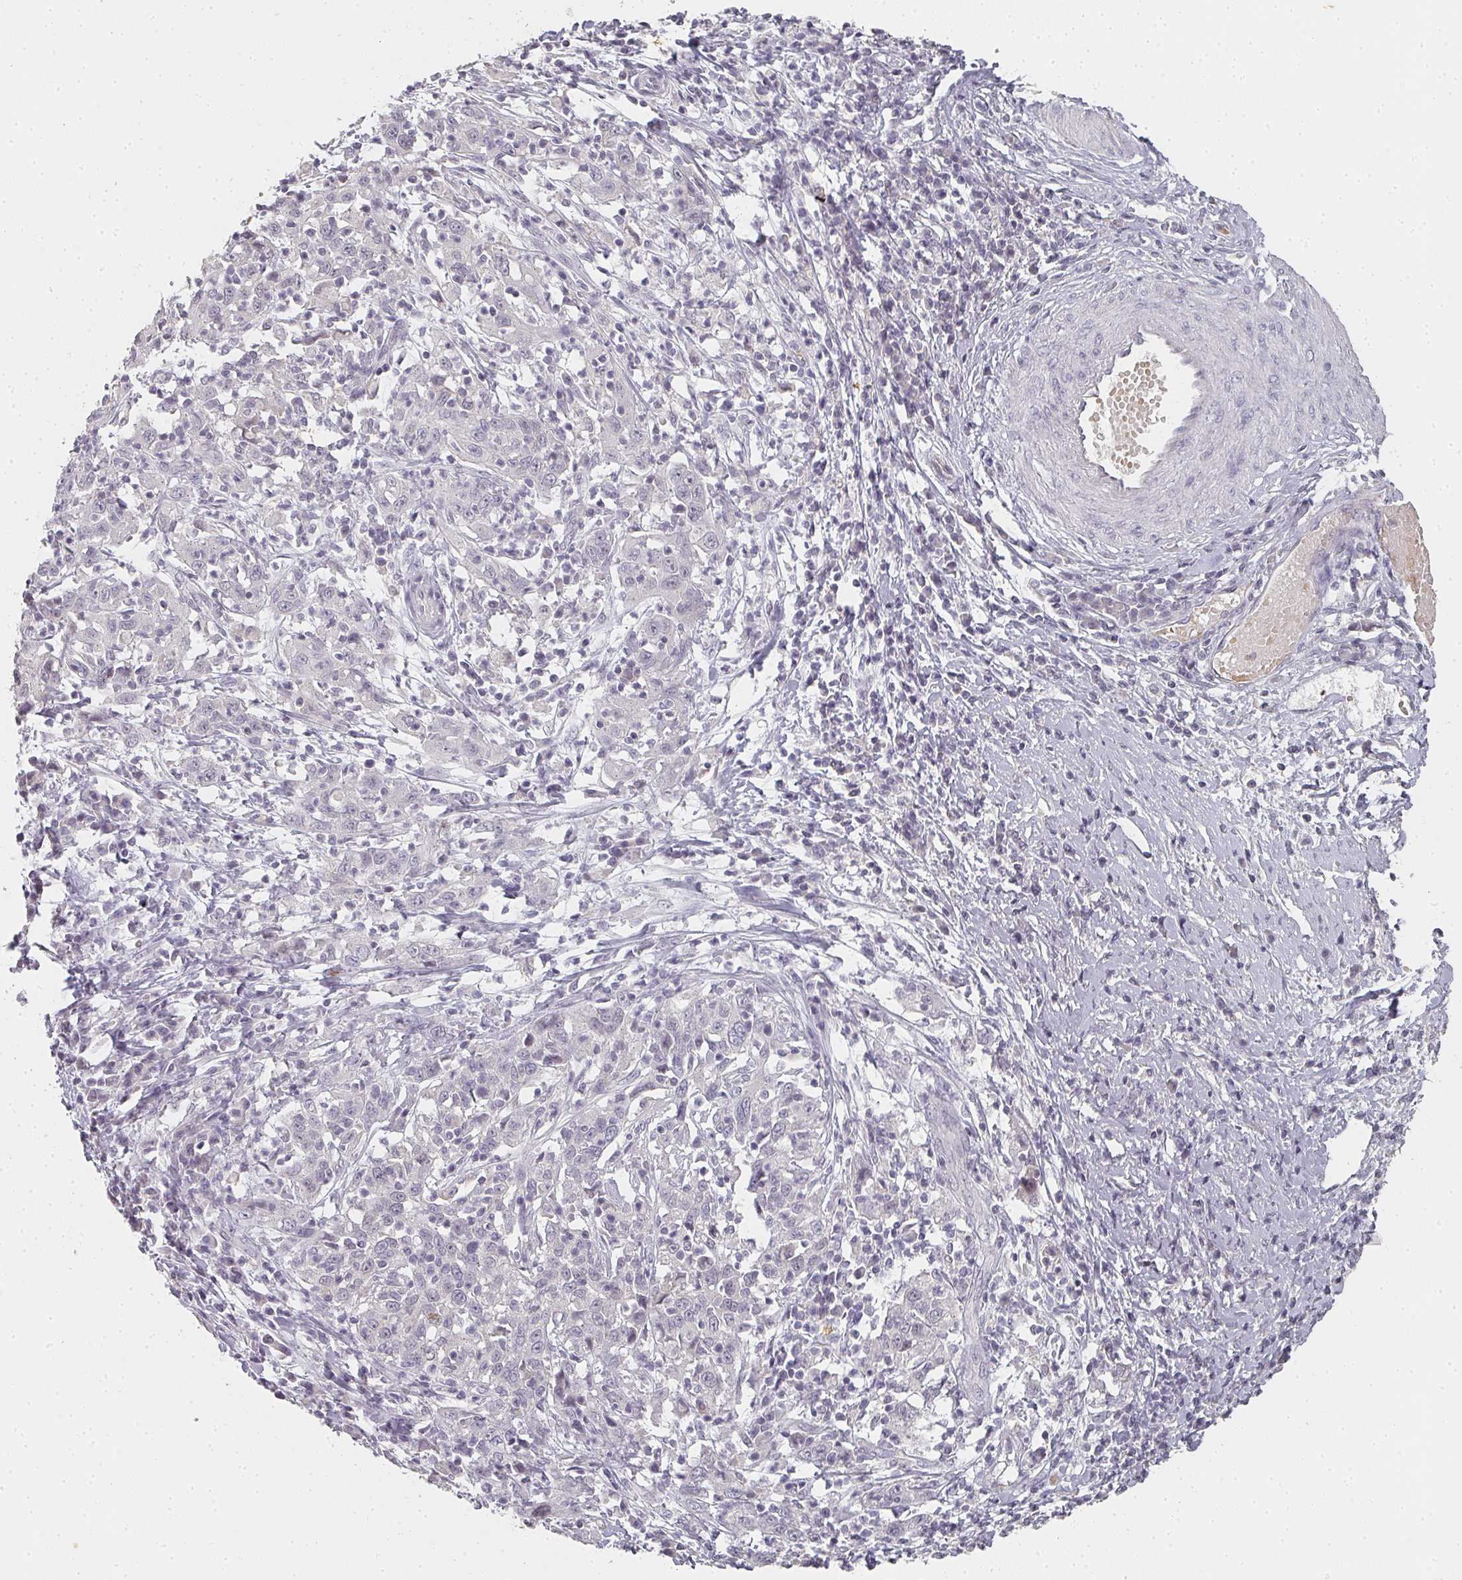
{"staining": {"intensity": "negative", "quantity": "none", "location": "none"}, "tissue": "cervical cancer", "cell_type": "Tumor cells", "image_type": "cancer", "snomed": [{"axis": "morphology", "description": "Squamous cell carcinoma, NOS"}, {"axis": "topography", "description": "Cervix"}], "caption": "Tumor cells are negative for protein expression in human cervical cancer (squamous cell carcinoma).", "gene": "SHISA2", "patient": {"sex": "female", "age": 46}}